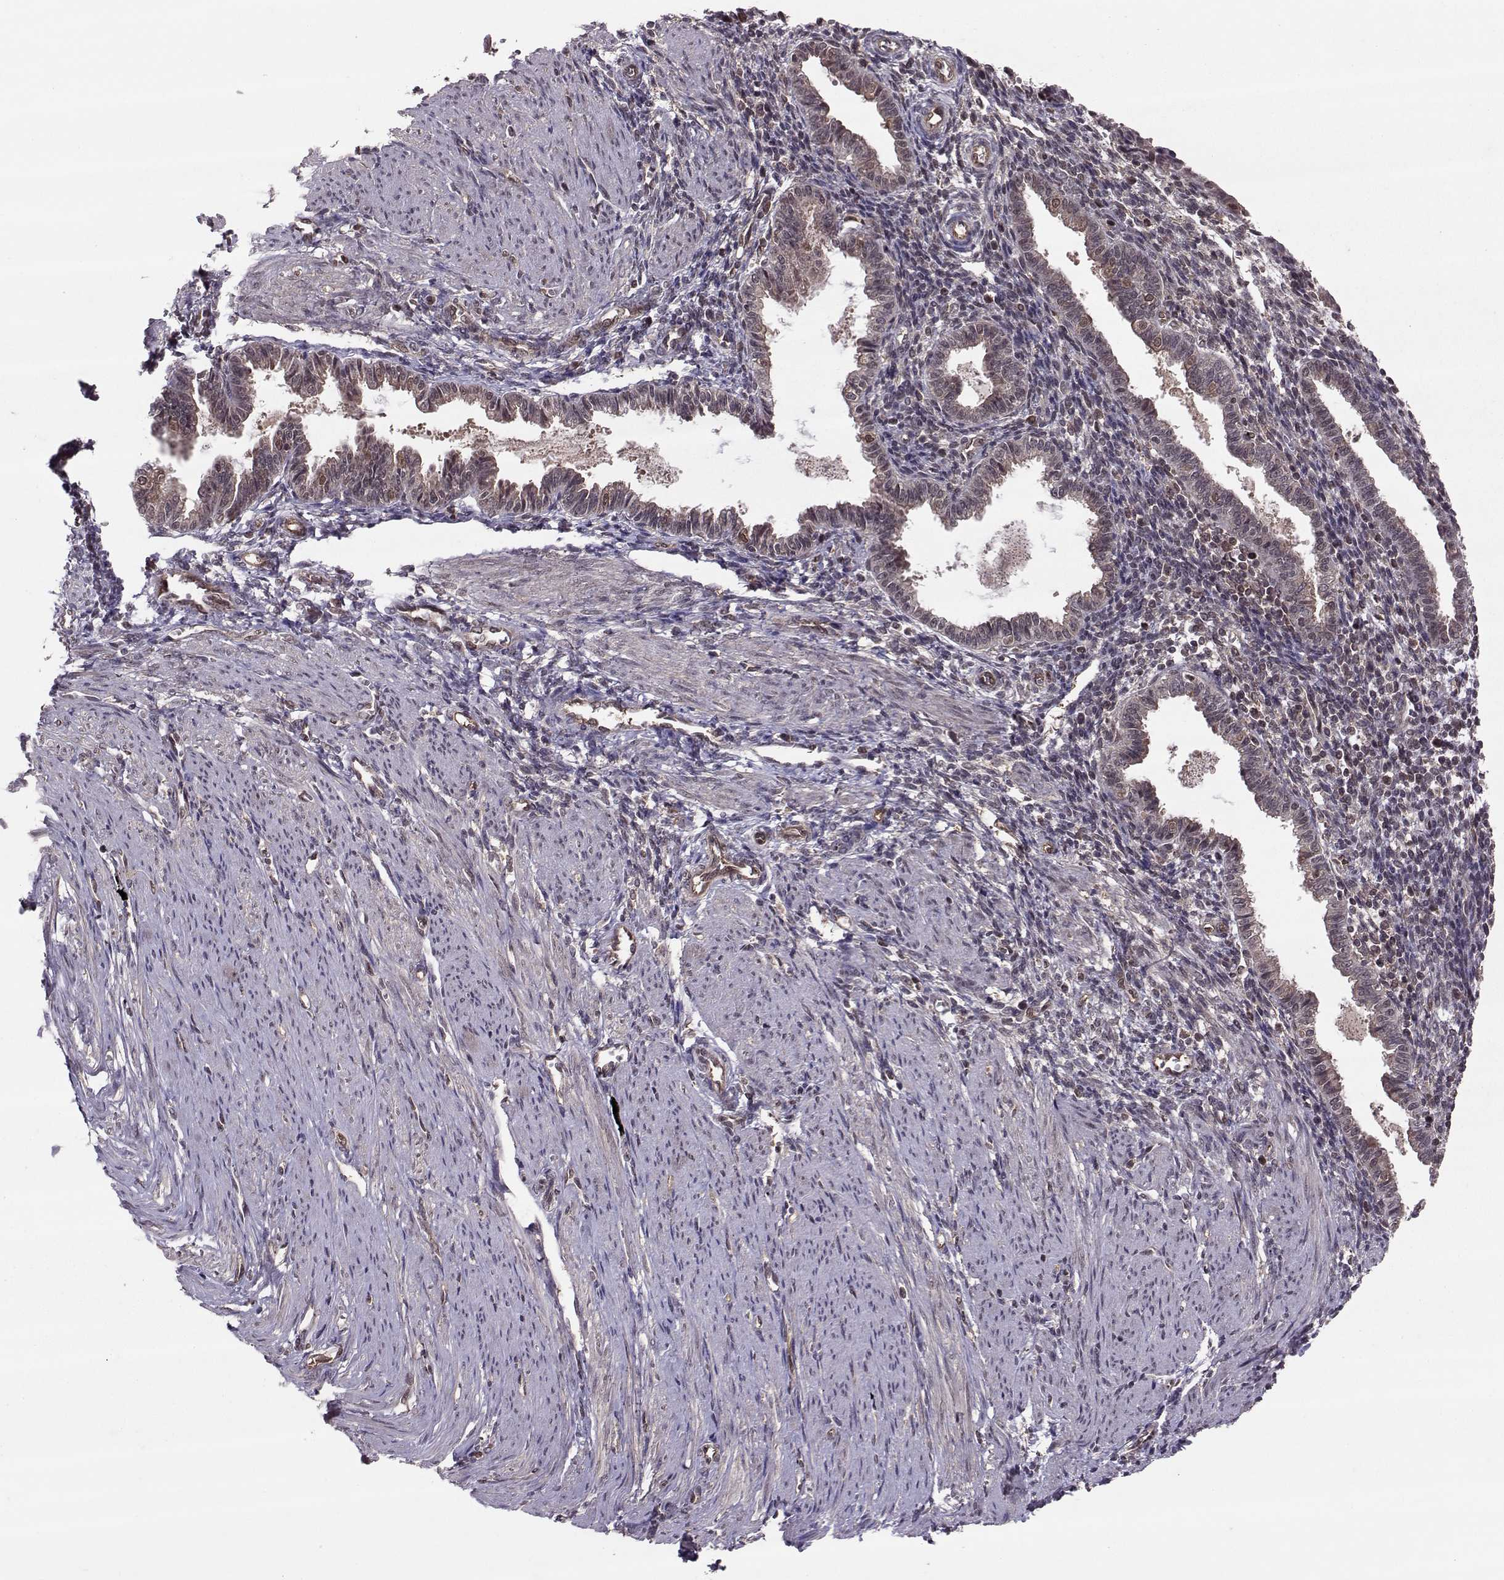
{"staining": {"intensity": "weak", "quantity": "25%-75%", "location": "cytoplasmic/membranous"}, "tissue": "endometrium", "cell_type": "Cells in endometrial stroma", "image_type": "normal", "snomed": [{"axis": "morphology", "description": "Normal tissue, NOS"}, {"axis": "topography", "description": "Endometrium"}], "caption": "The micrograph displays immunohistochemical staining of unremarkable endometrium. There is weak cytoplasmic/membranous expression is seen in about 25%-75% of cells in endometrial stroma. (DAB = brown stain, brightfield microscopy at high magnification).", "gene": "PPP2R2A", "patient": {"sex": "female", "age": 37}}